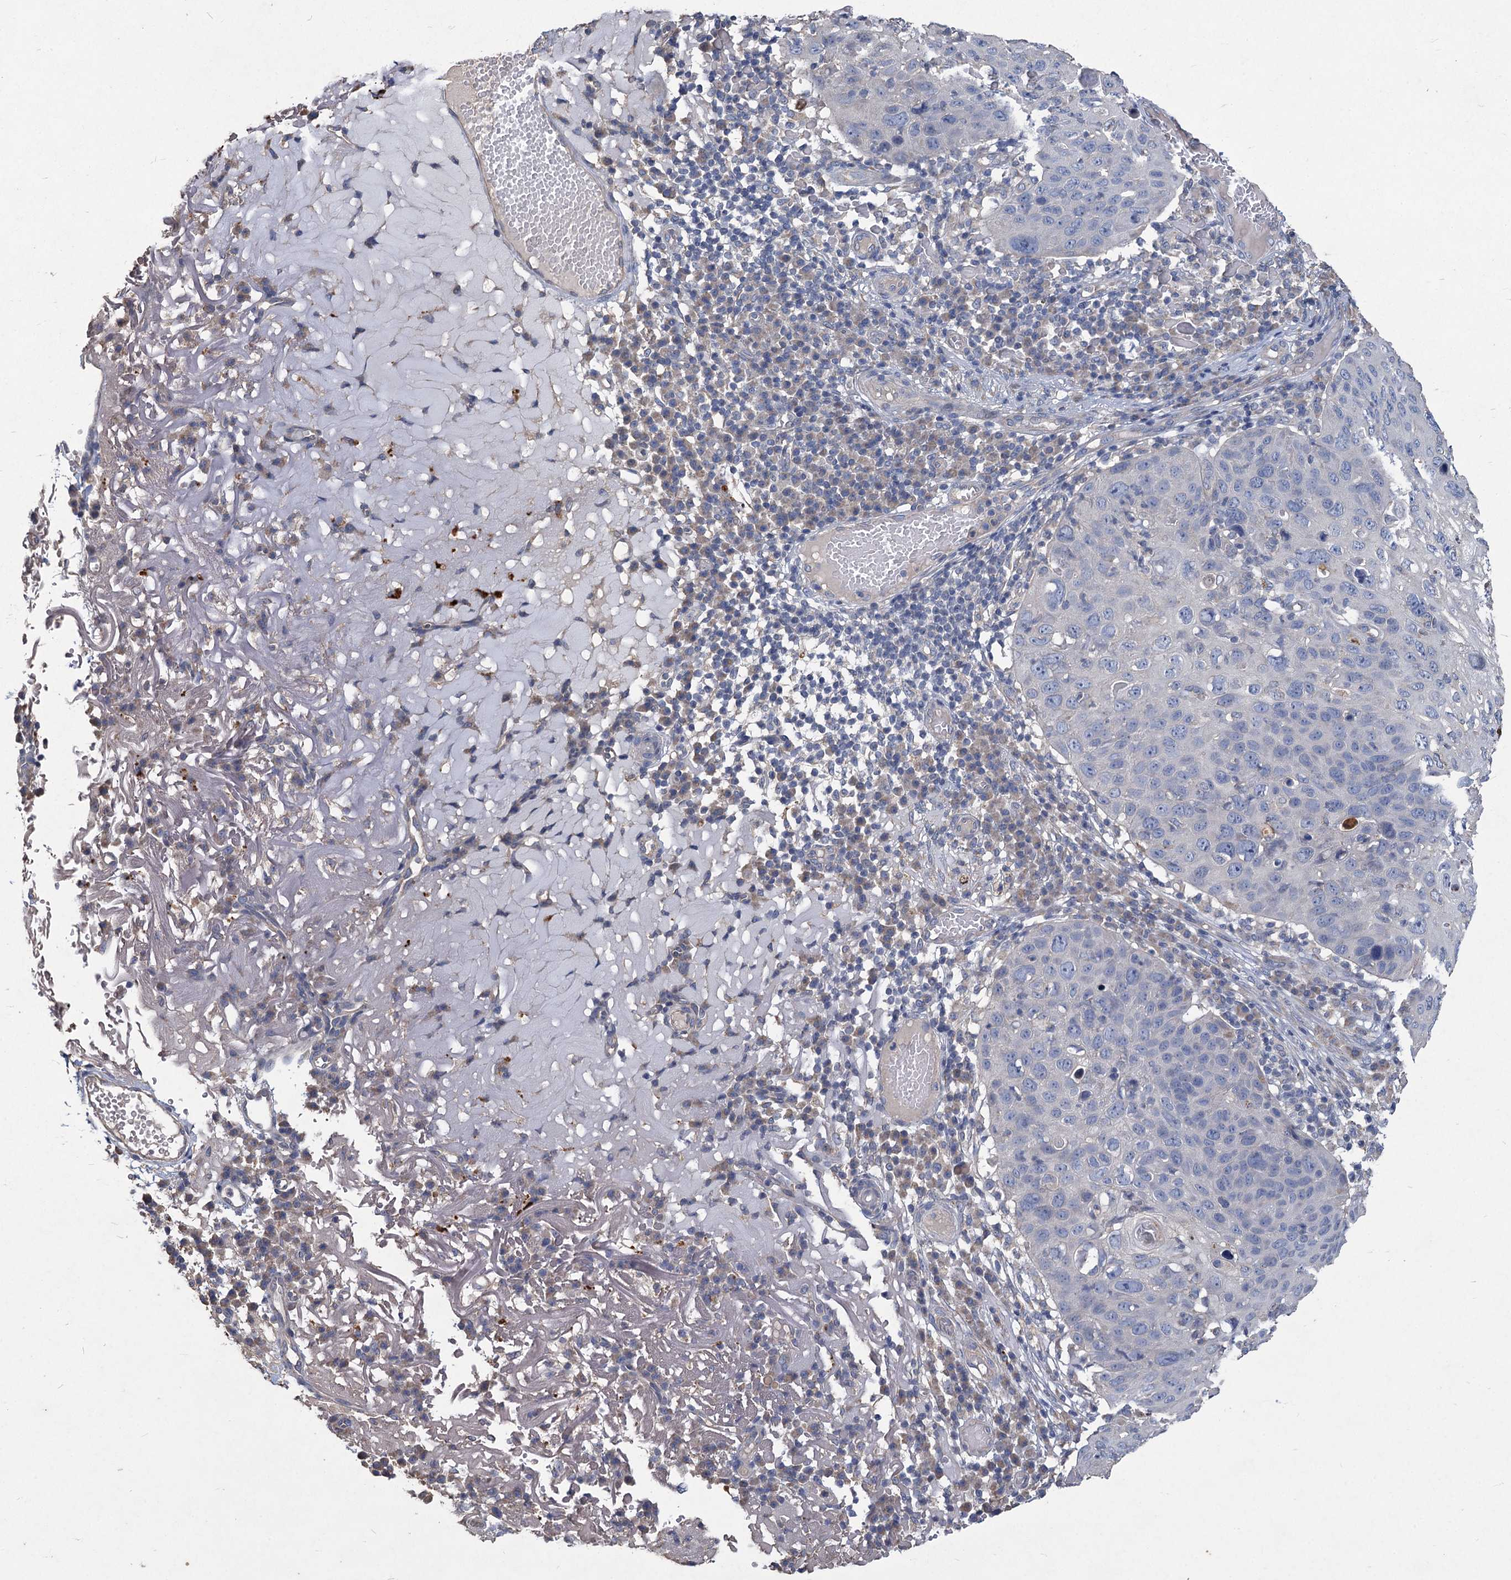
{"staining": {"intensity": "negative", "quantity": "none", "location": "none"}, "tissue": "skin cancer", "cell_type": "Tumor cells", "image_type": "cancer", "snomed": [{"axis": "morphology", "description": "Squamous cell carcinoma, NOS"}, {"axis": "topography", "description": "Skin"}], "caption": "High power microscopy histopathology image of an IHC image of squamous cell carcinoma (skin), revealing no significant positivity in tumor cells.", "gene": "HES2", "patient": {"sex": "female", "age": 90}}